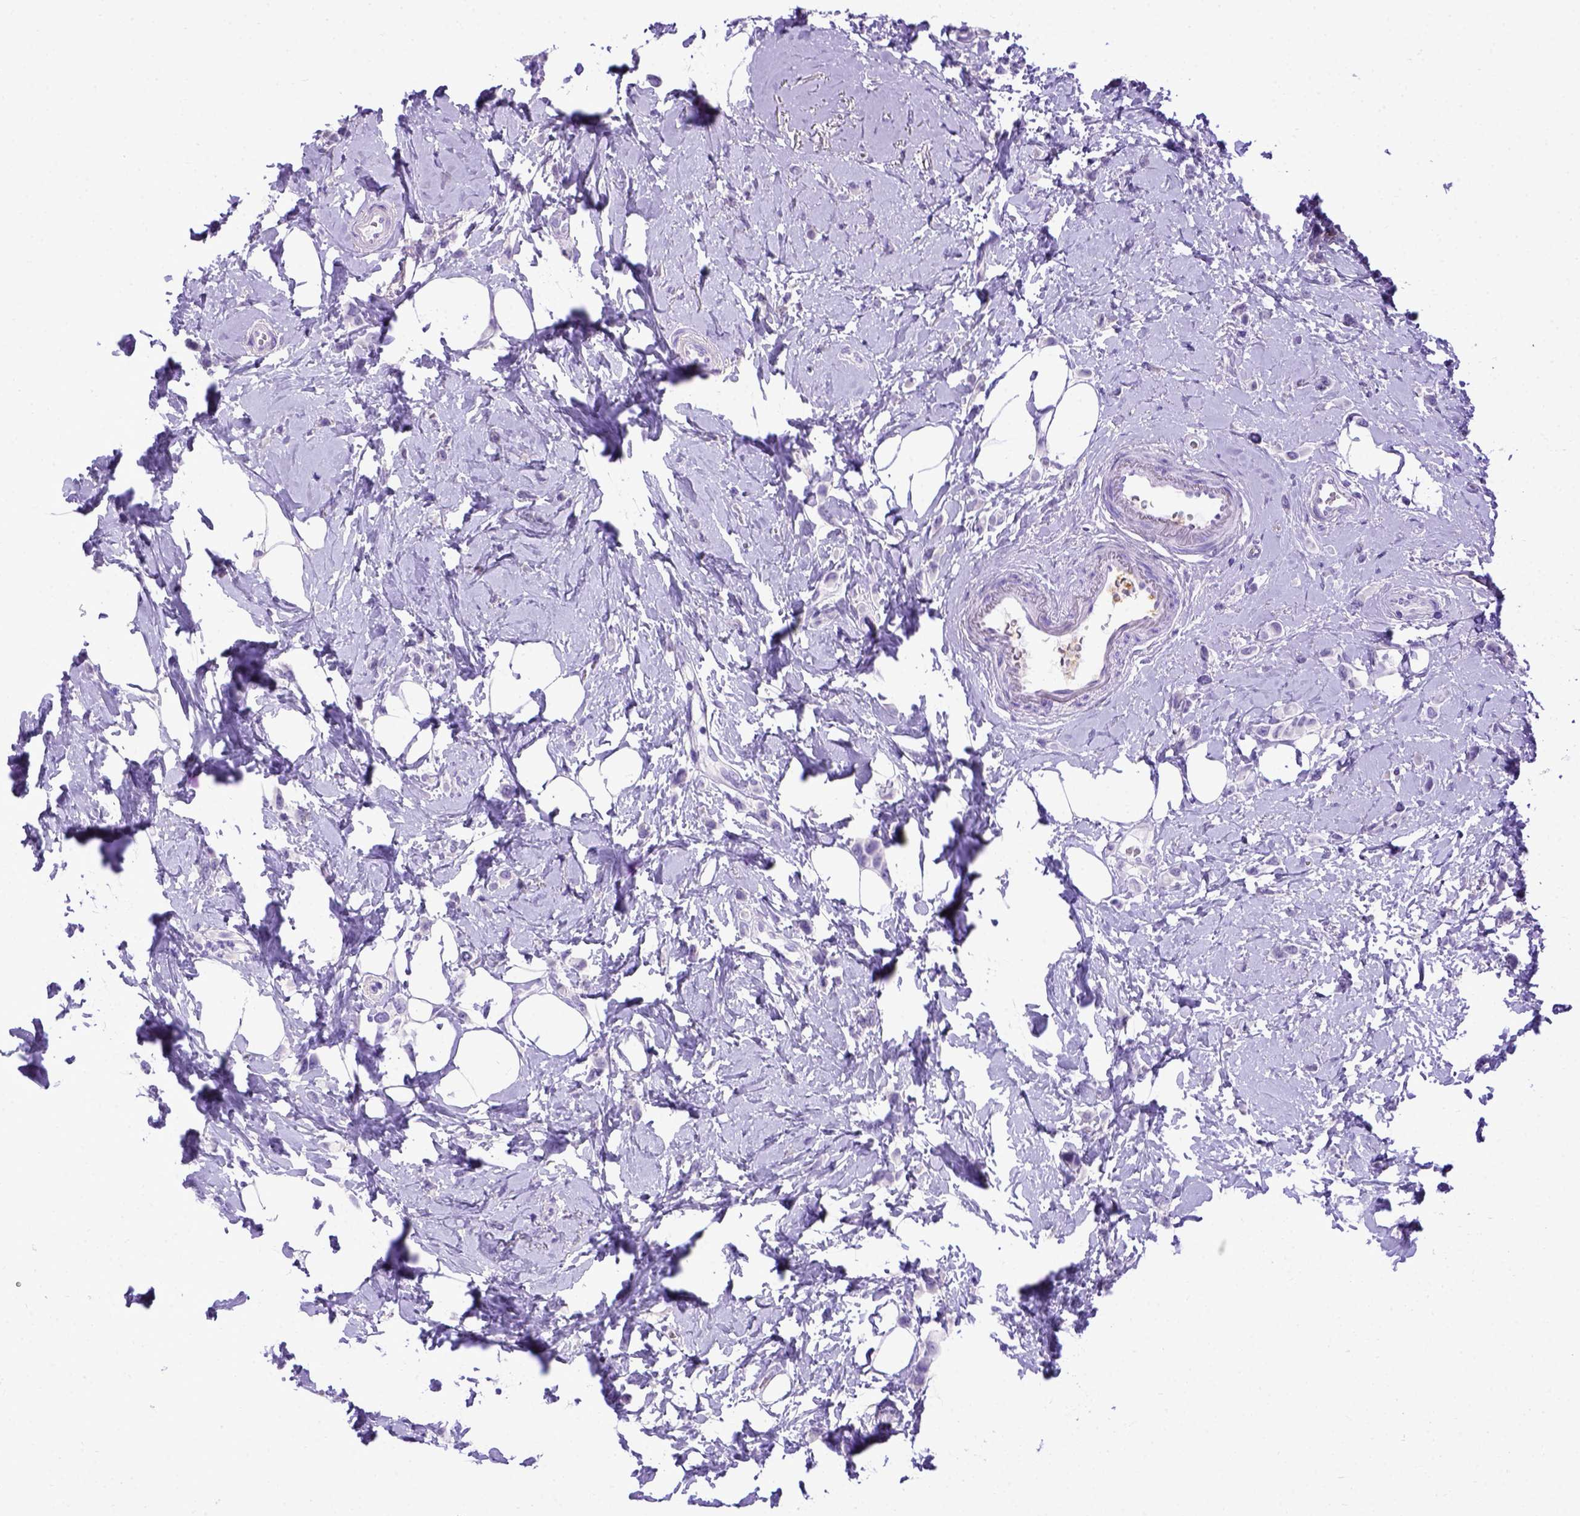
{"staining": {"intensity": "negative", "quantity": "none", "location": "none"}, "tissue": "breast cancer", "cell_type": "Tumor cells", "image_type": "cancer", "snomed": [{"axis": "morphology", "description": "Lobular carcinoma"}, {"axis": "topography", "description": "Breast"}], "caption": "There is no significant expression in tumor cells of breast cancer (lobular carcinoma).", "gene": "ADAM12", "patient": {"sex": "female", "age": 66}}